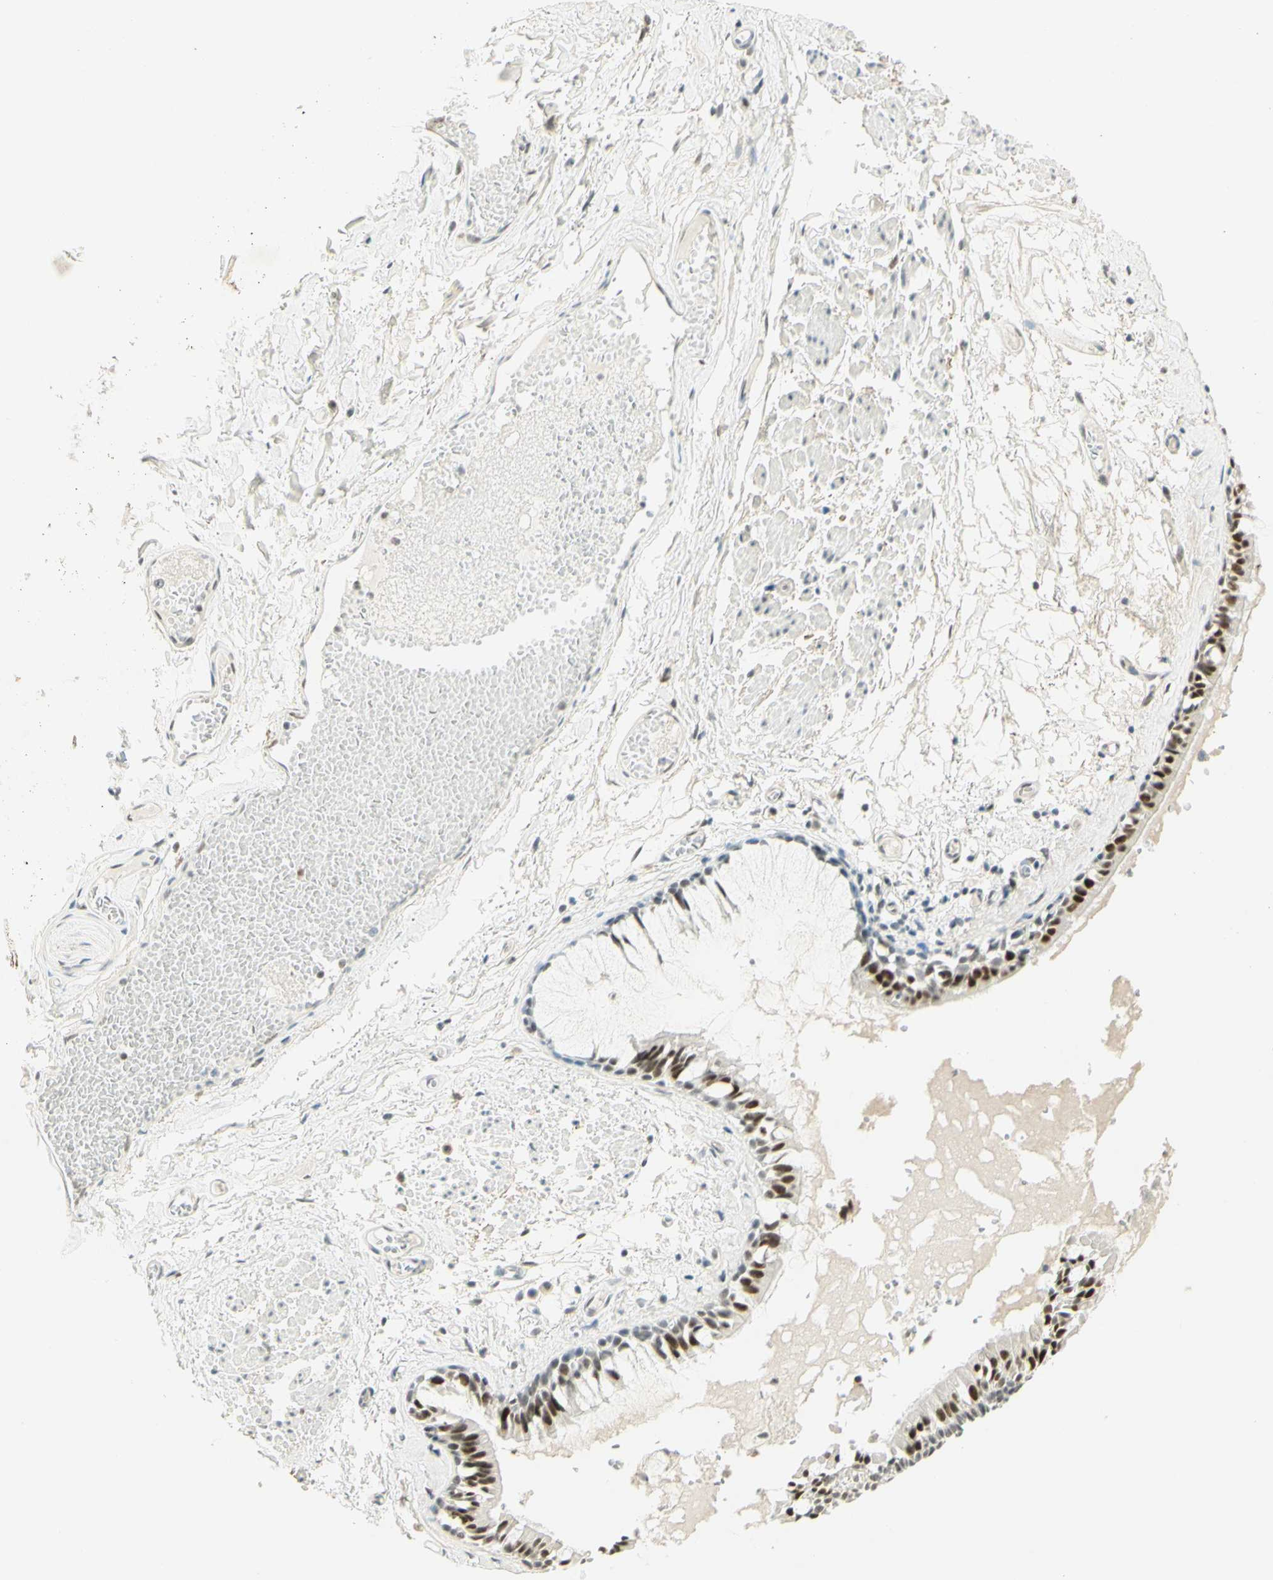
{"staining": {"intensity": "moderate", "quantity": ">75%", "location": "cytoplasmic/membranous"}, "tissue": "bronchus", "cell_type": "Respiratory epithelial cells", "image_type": "normal", "snomed": [{"axis": "morphology", "description": "Normal tissue, NOS"}, {"axis": "morphology", "description": "Inflammation, NOS"}, {"axis": "topography", "description": "Cartilage tissue"}, {"axis": "topography", "description": "Lung"}], "caption": "Immunohistochemical staining of normal human bronchus exhibits >75% levels of moderate cytoplasmic/membranous protein positivity in approximately >75% of respiratory epithelial cells. The protein is shown in brown color, while the nuclei are stained blue.", "gene": "PMS2", "patient": {"sex": "male", "age": 71}}